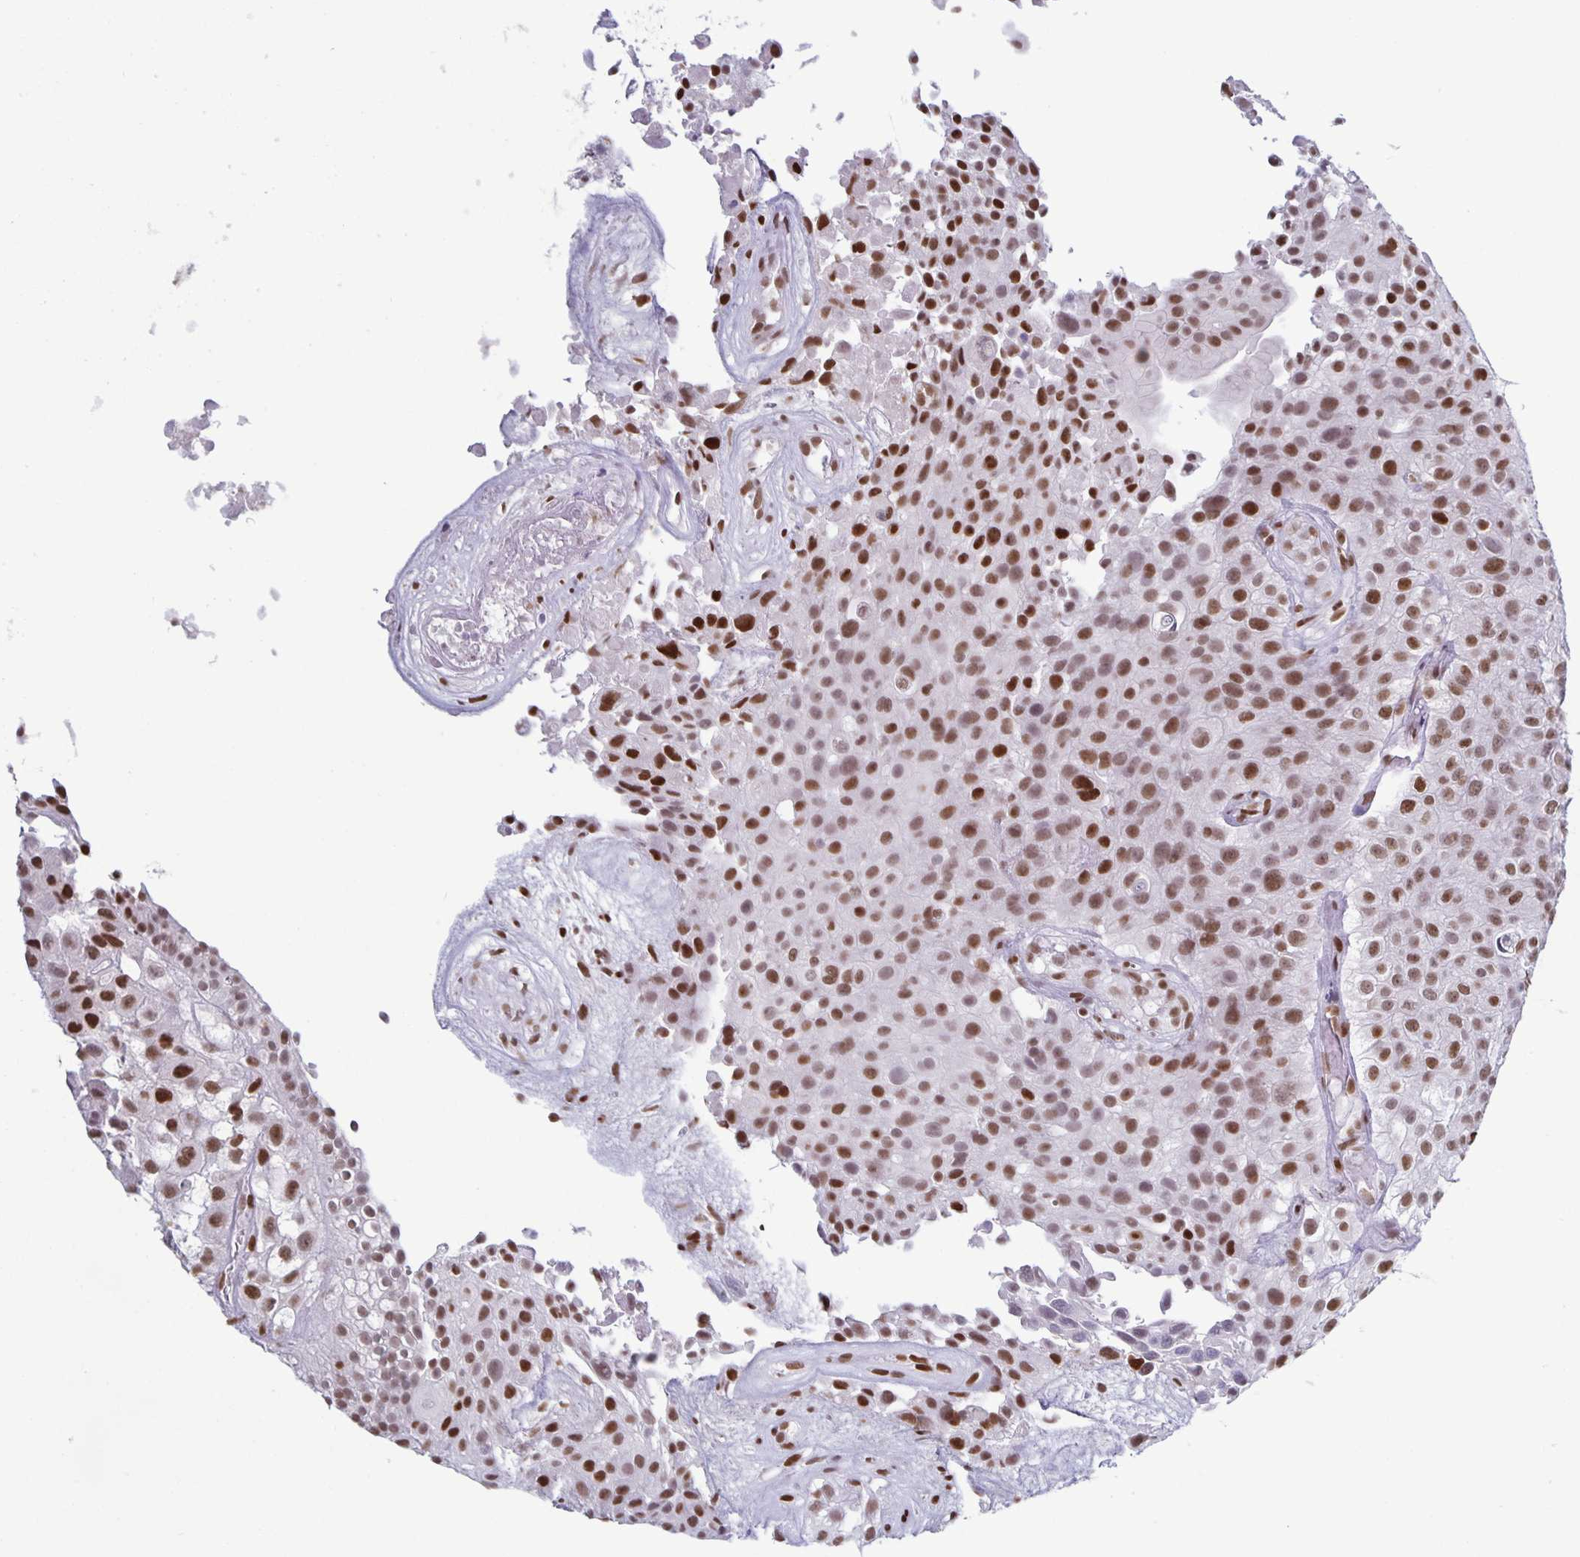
{"staining": {"intensity": "moderate", "quantity": ">75%", "location": "nuclear"}, "tissue": "urothelial cancer", "cell_type": "Tumor cells", "image_type": "cancer", "snomed": [{"axis": "morphology", "description": "Urothelial carcinoma, High grade"}, {"axis": "topography", "description": "Urinary bladder"}], "caption": "This micrograph demonstrates IHC staining of human urothelial cancer, with medium moderate nuclear positivity in about >75% of tumor cells.", "gene": "JUND", "patient": {"sex": "male", "age": 56}}